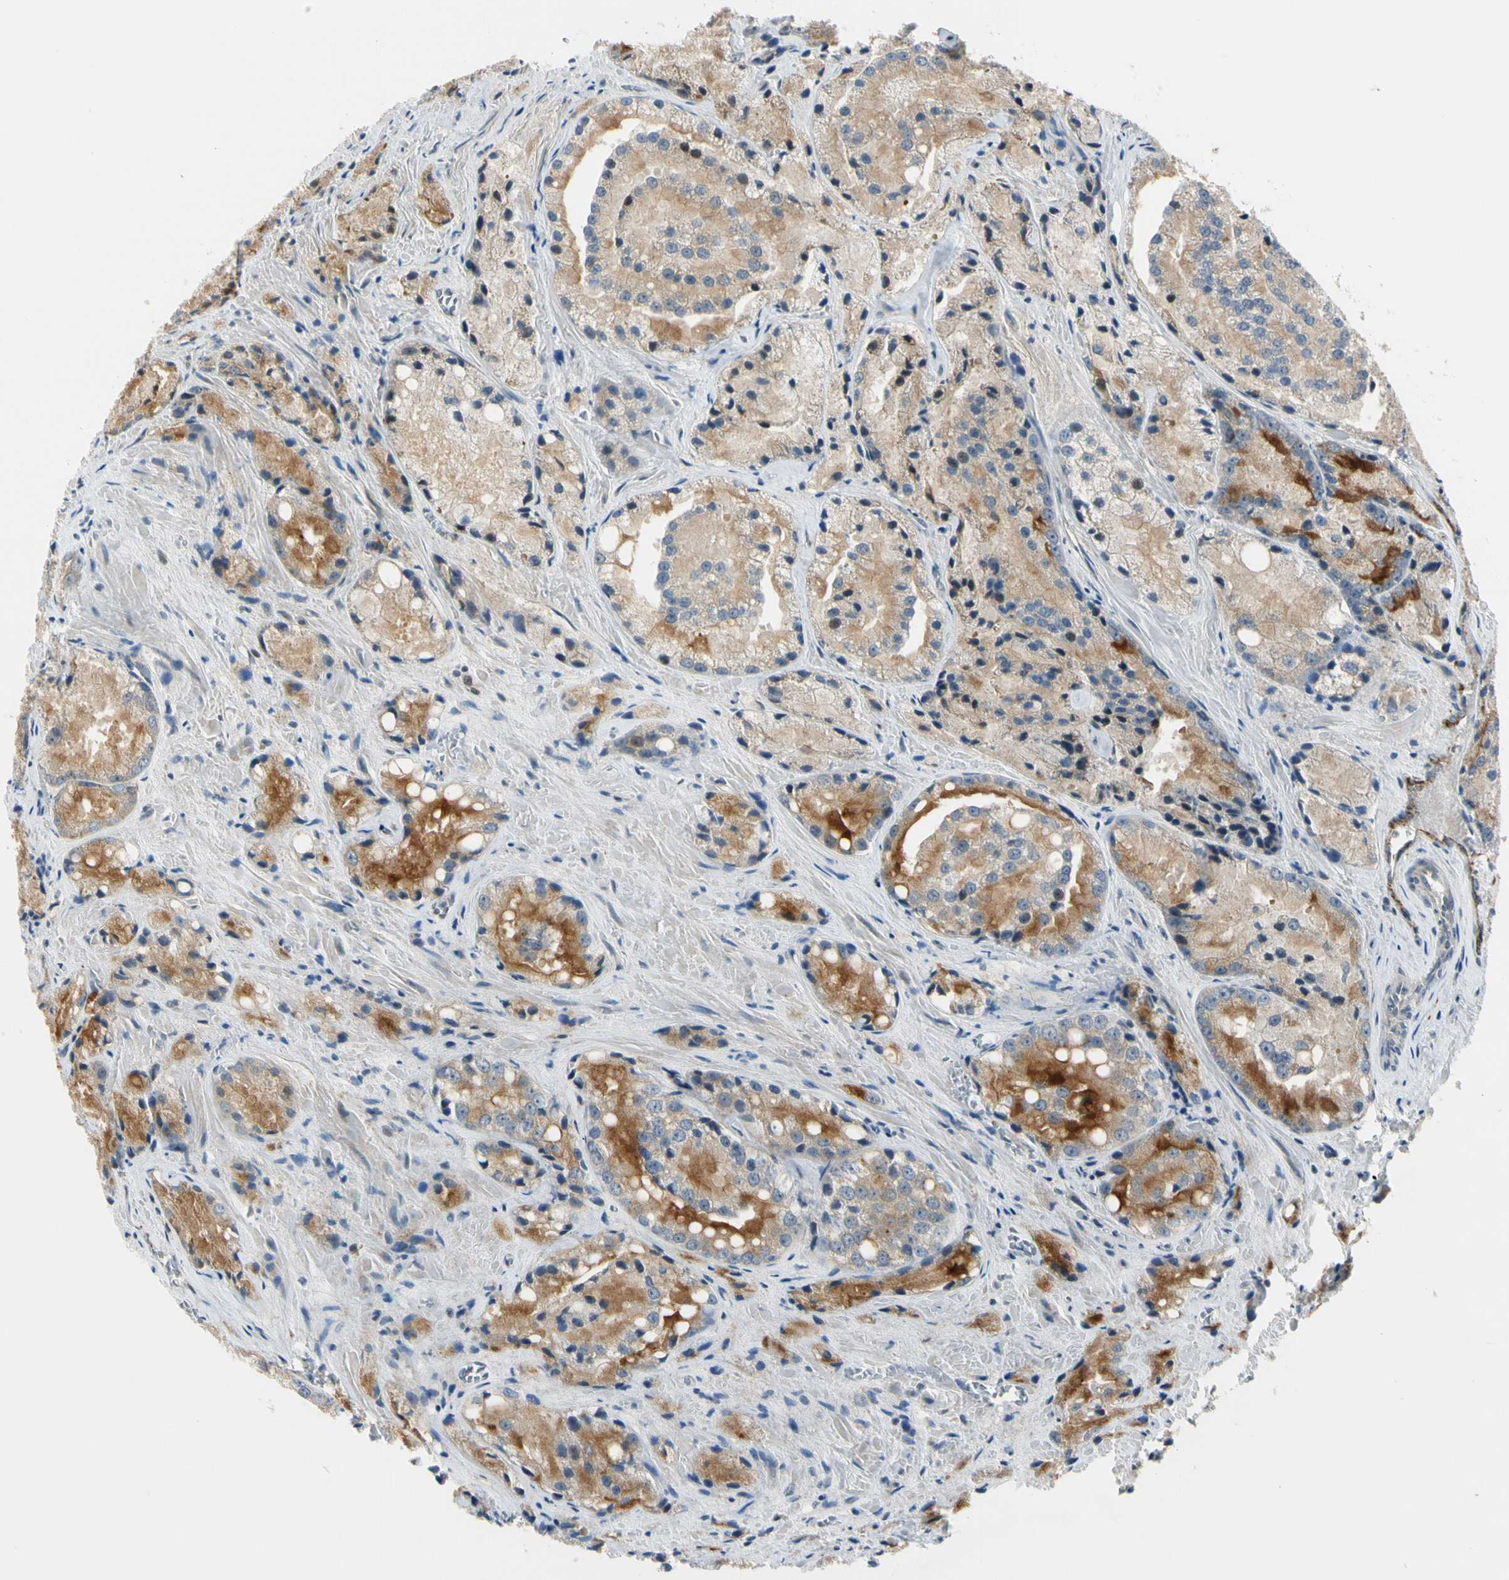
{"staining": {"intensity": "moderate", "quantity": "25%-75%", "location": "cytoplasmic/membranous"}, "tissue": "prostate cancer", "cell_type": "Tumor cells", "image_type": "cancer", "snomed": [{"axis": "morphology", "description": "Adenocarcinoma, Low grade"}, {"axis": "topography", "description": "Prostate"}], "caption": "IHC (DAB) staining of low-grade adenocarcinoma (prostate) displays moderate cytoplasmic/membranous protein staining in approximately 25%-75% of tumor cells.", "gene": "NPDC1", "patient": {"sex": "male", "age": 64}}